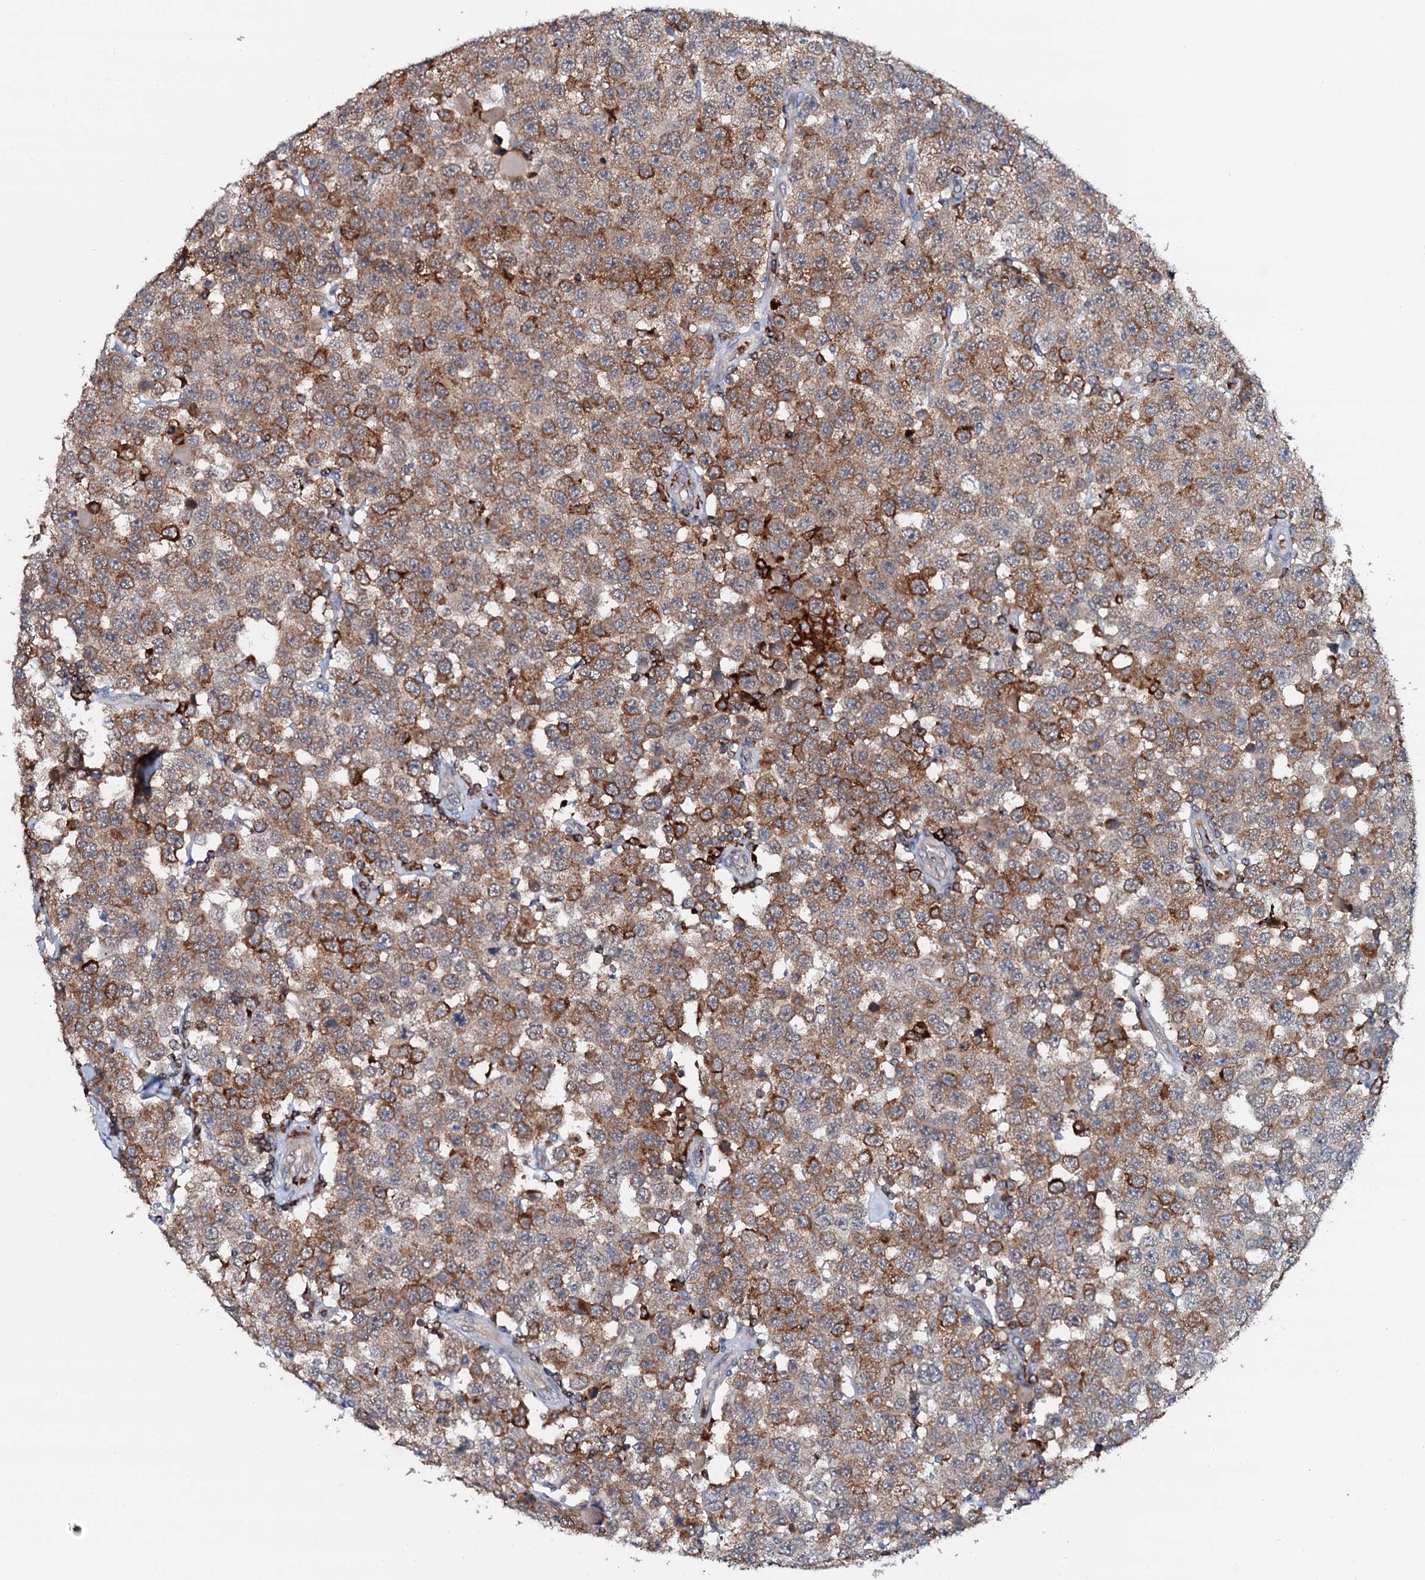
{"staining": {"intensity": "strong", "quantity": "25%-75%", "location": "cytoplasmic/membranous"}, "tissue": "testis cancer", "cell_type": "Tumor cells", "image_type": "cancer", "snomed": [{"axis": "morphology", "description": "Seminoma, NOS"}, {"axis": "topography", "description": "Testis"}], "caption": "IHC of testis cancer displays high levels of strong cytoplasmic/membranous staining in about 25%-75% of tumor cells.", "gene": "VAMP8", "patient": {"sex": "male", "age": 28}}